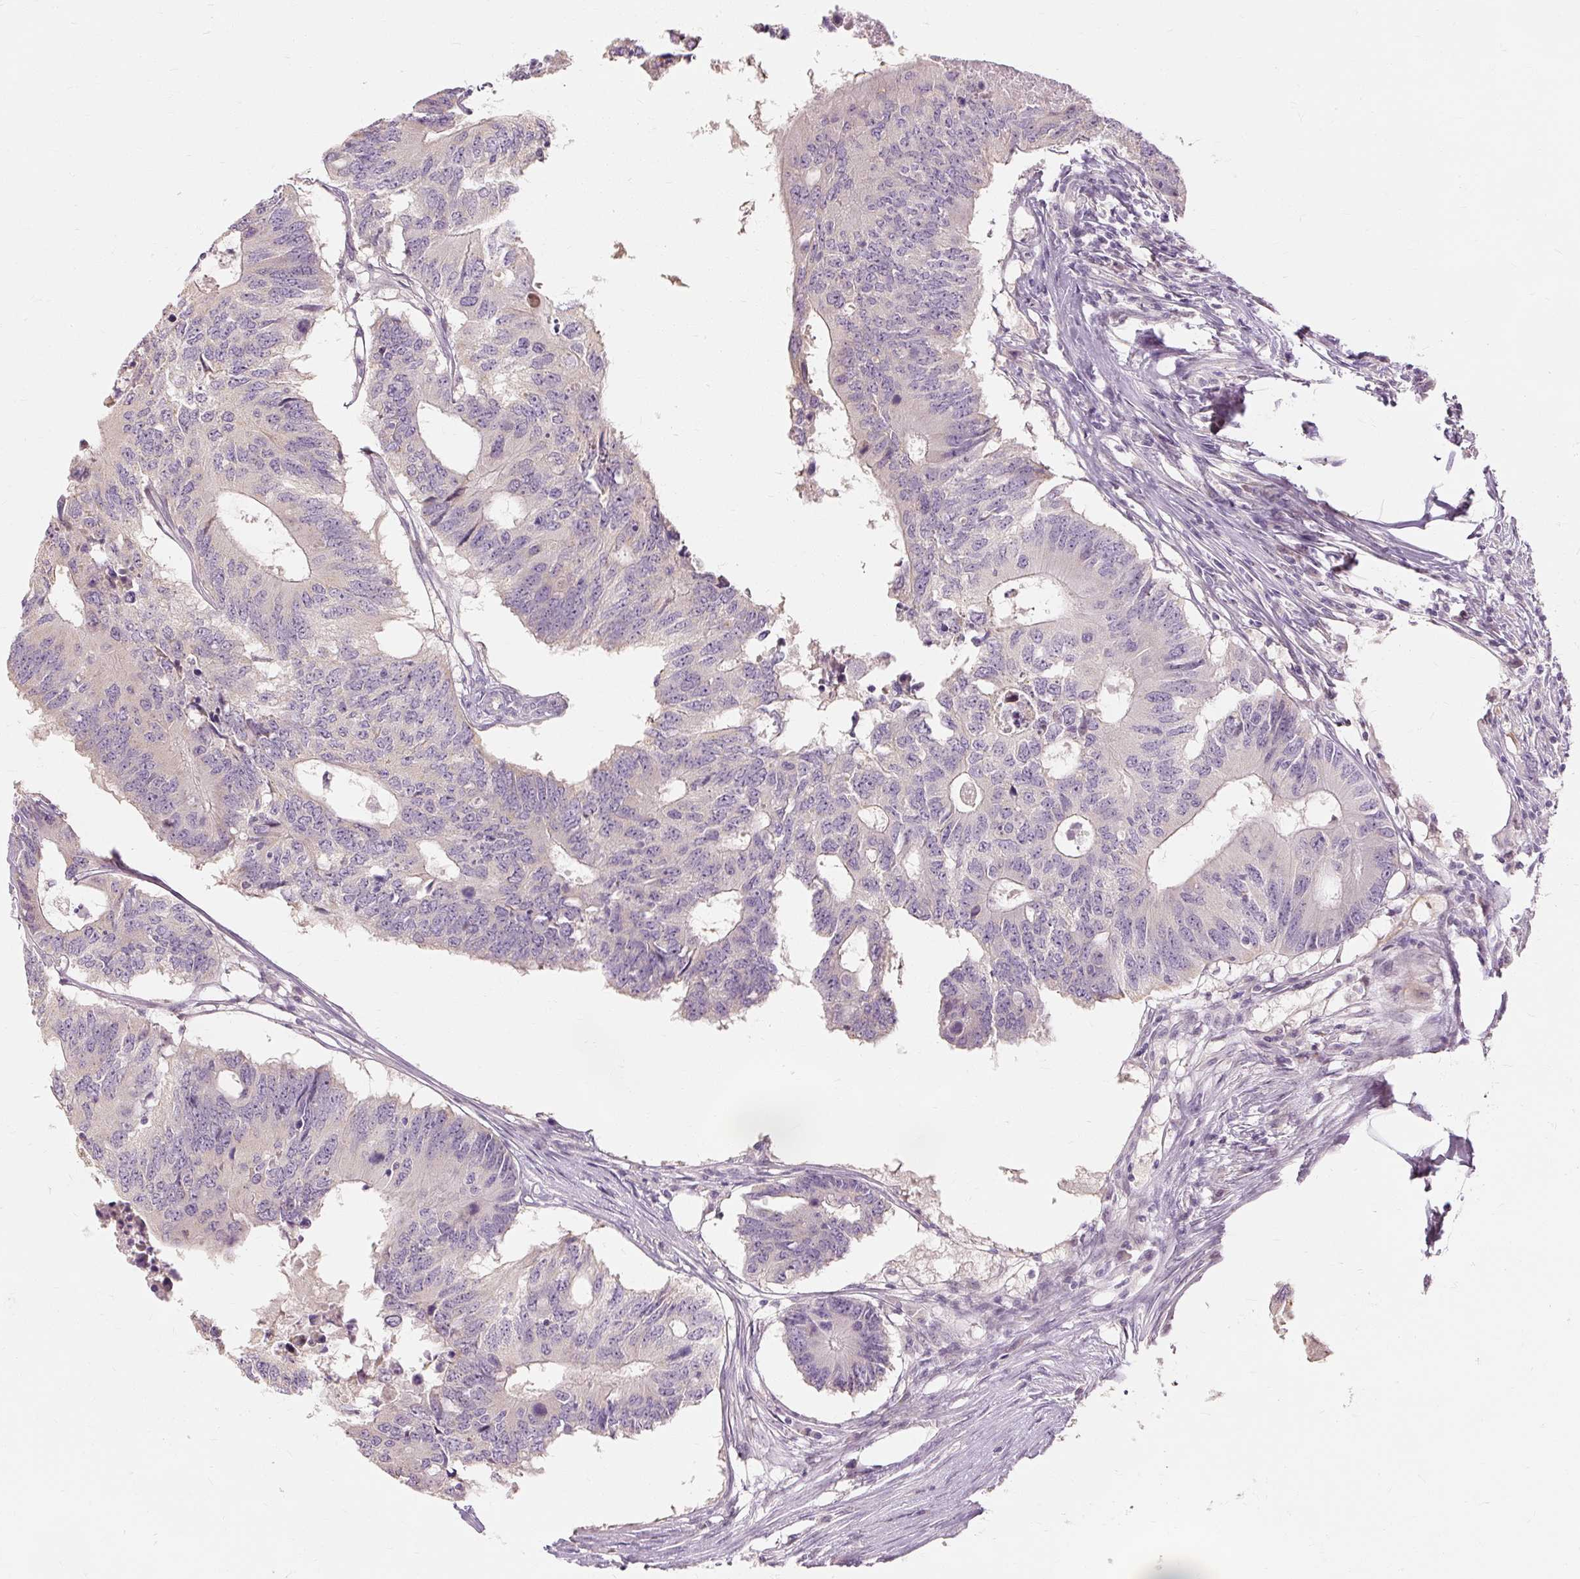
{"staining": {"intensity": "negative", "quantity": "none", "location": "none"}, "tissue": "colorectal cancer", "cell_type": "Tumor cells", "image_type": "cancer", "snomed": [{"axis": "morphology", "description": "Adenocarcinoma, NOS"}, {"axis": "topography", "description": "Colon"}], "caption": "An immunohistochemistry histopathology image of colorectal cancer is shown. There is no staining in tumor cells of colorectal cancer.", "gene": "CAPN3", "patient": {"sex": "male", "age": 71}}